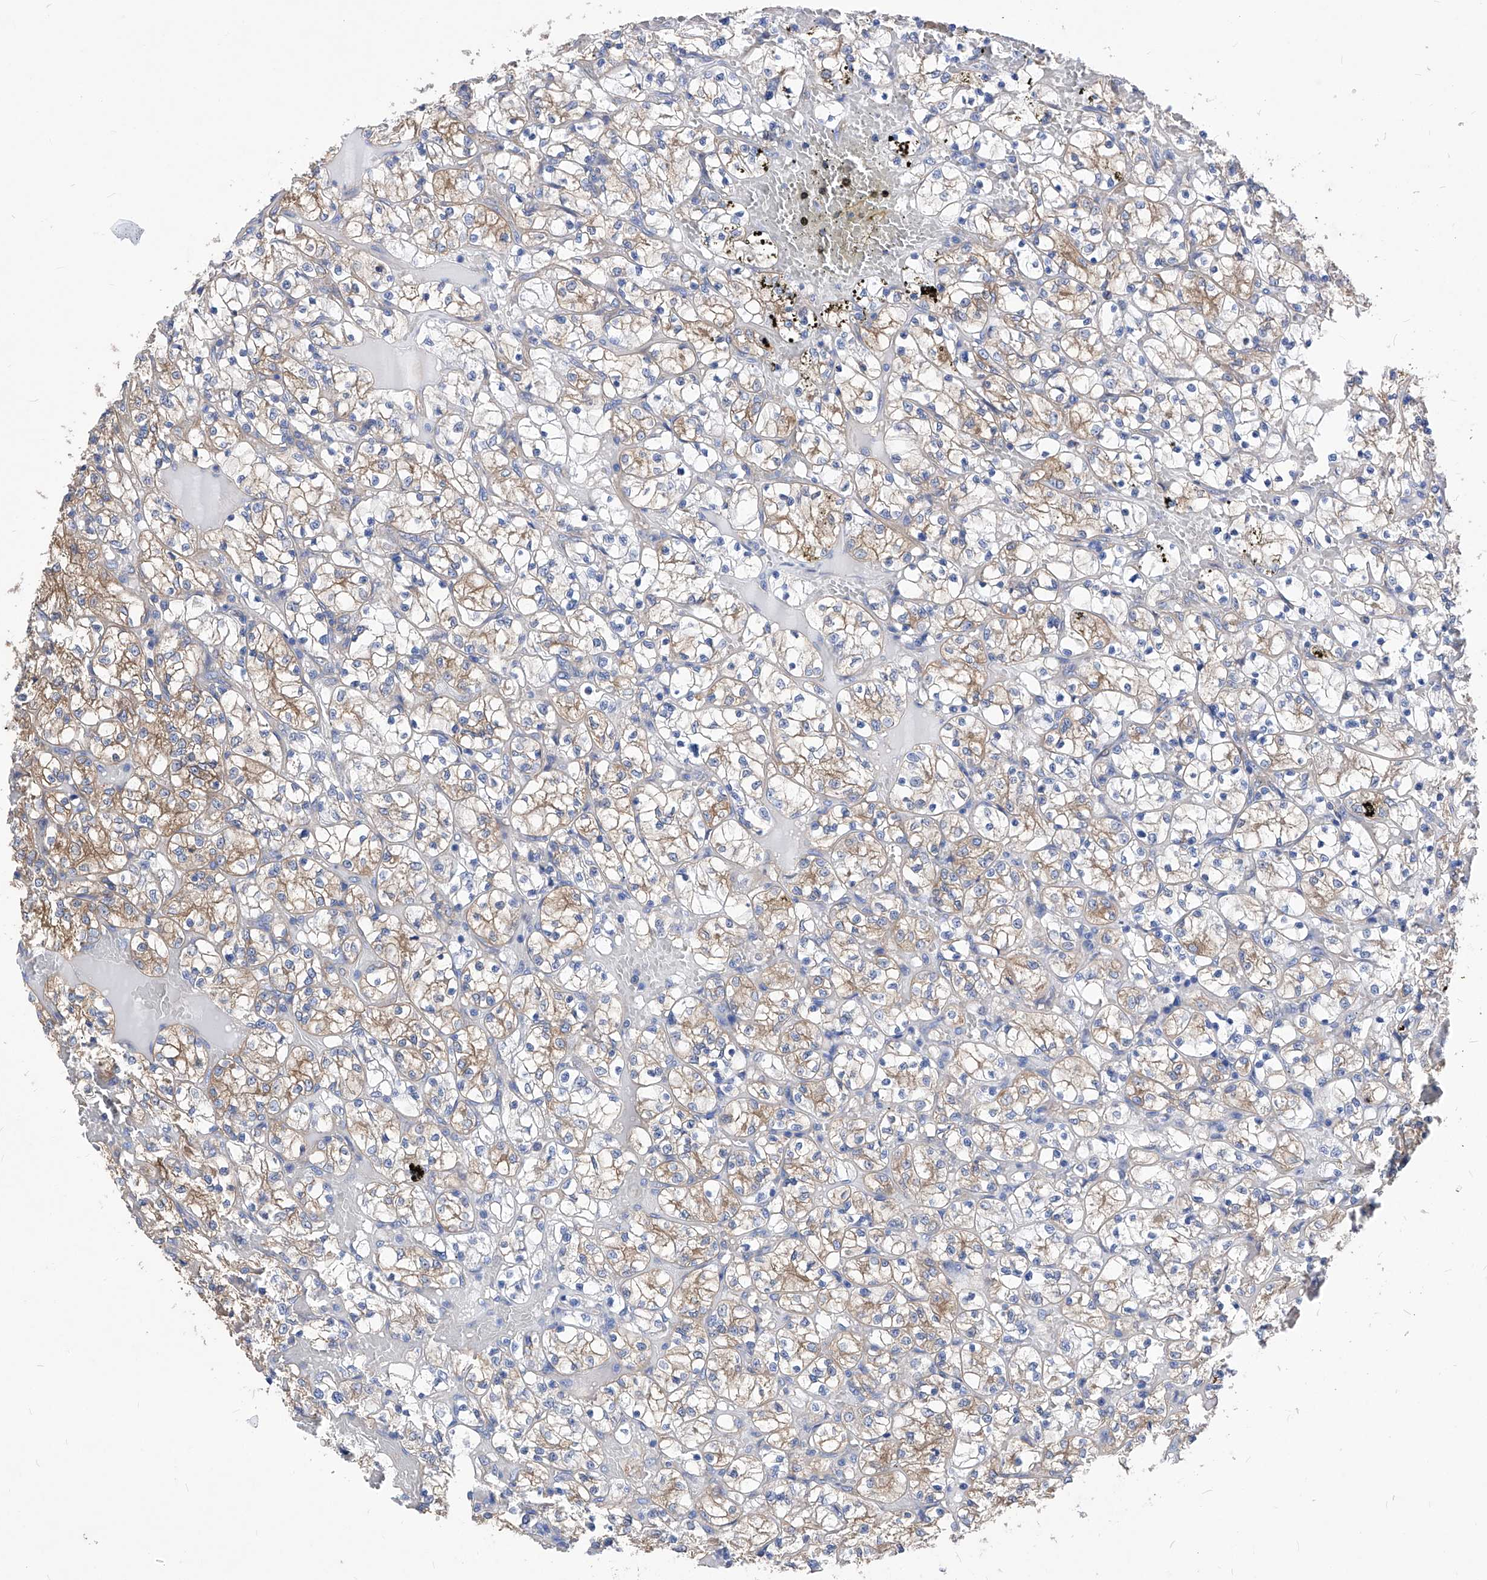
{"staining": {"intensity": "moderate", "quantity": "25%-75%", "location": "cytoplasmic/membranous"}, "tissue": "renal cancer", "cell_type": "Tumor cells", "image_type": "cancer", "snomed": [{"axis": "morphology", "description": "Adenocarcinoma, NOS"}, {"axis": "topography", "description": "Kidney"}], "caption": "Renal cancer (adenocarcinoma) stained with immunohistochemistry (IHC) shows moderate cytoplasmic/membranous expression in approximately 25%-75% of tumor cells. (brown staining indicates protein expression, while blue staining denotes nuclei).", "gene": "XPNPEP1", "patient": {"sex": "female", "age": 69}}